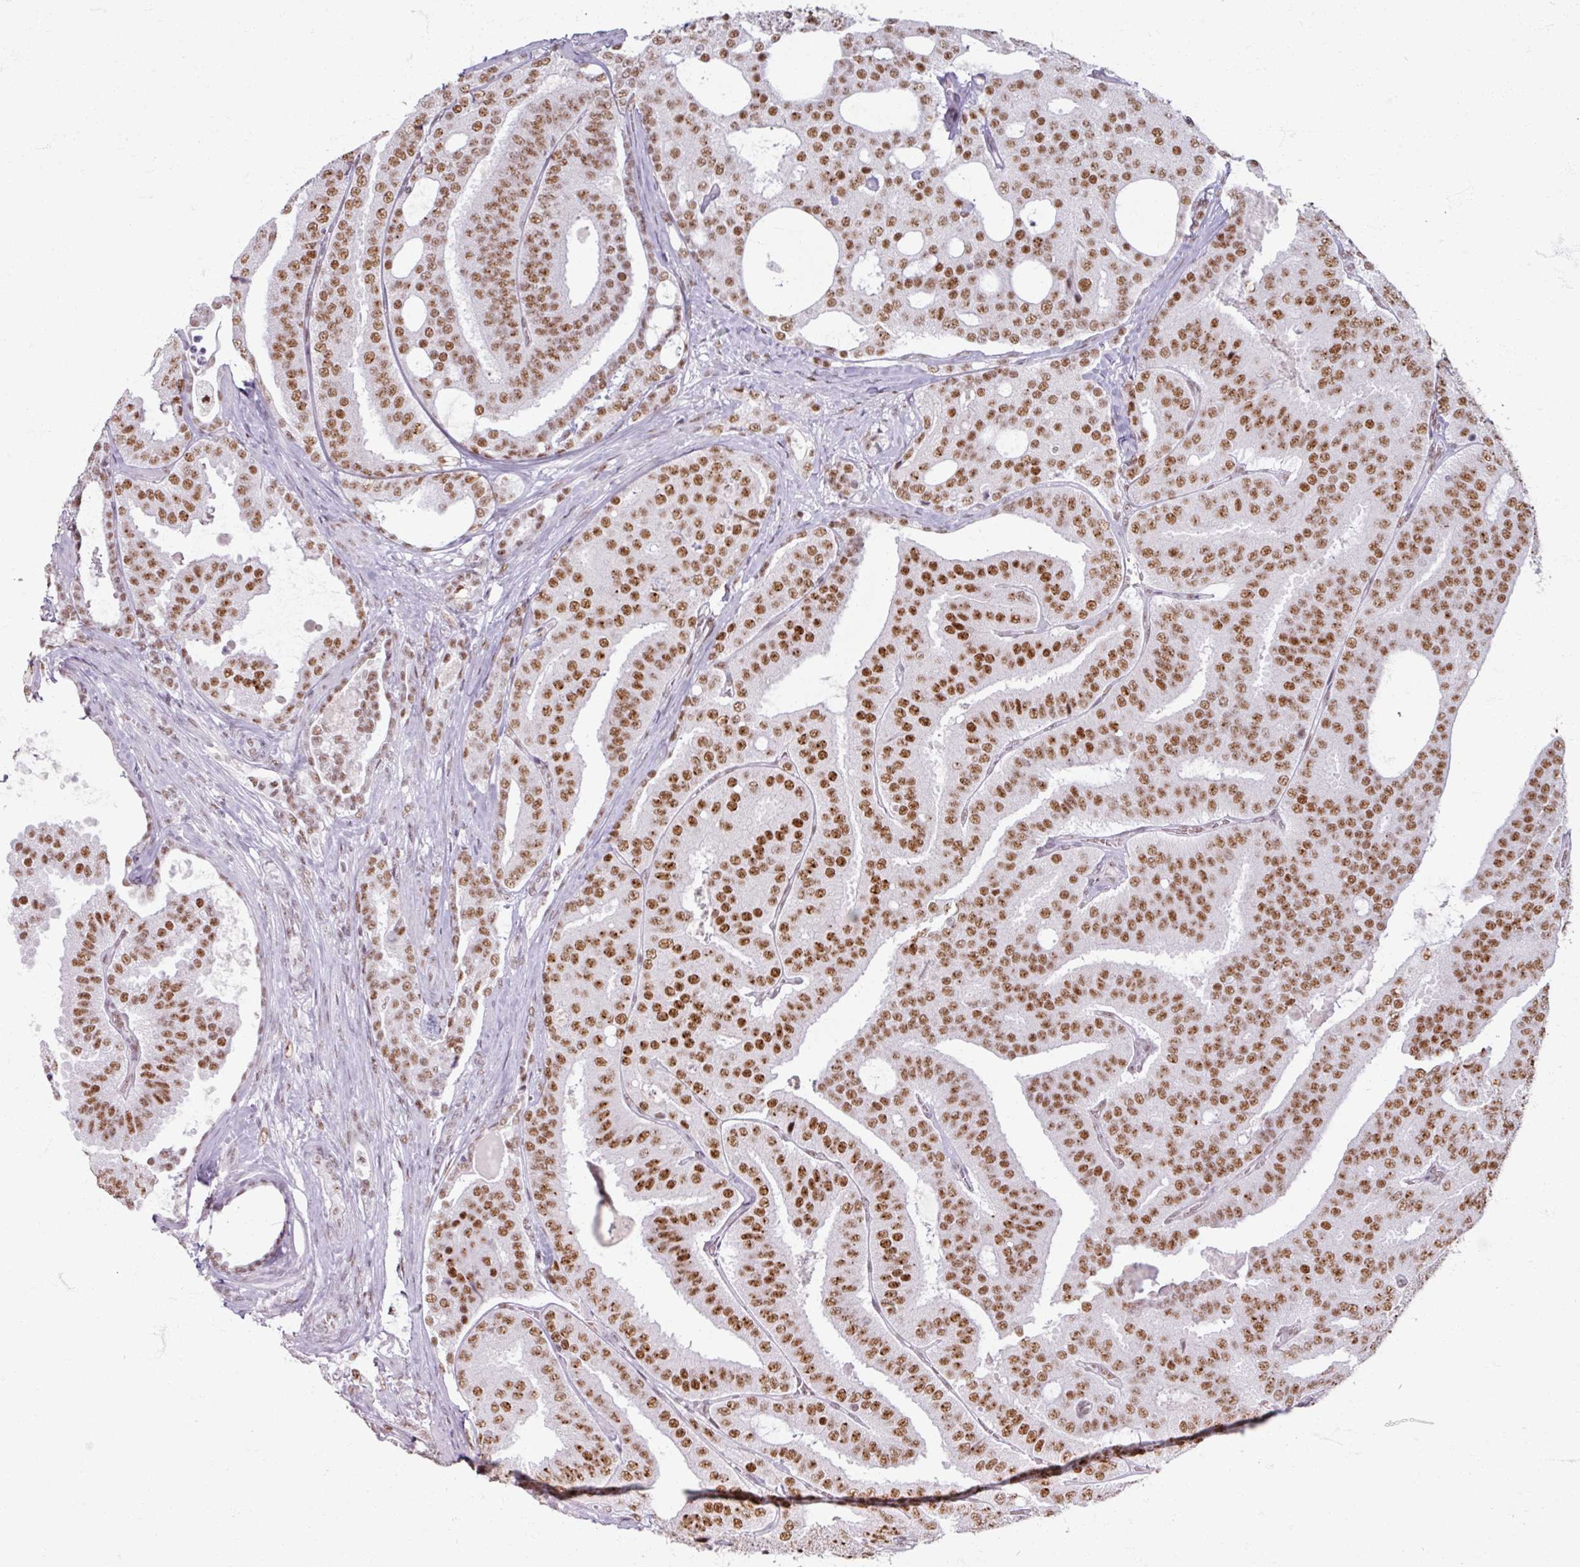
{"staining": {"intensity": "moderate", "quantity": ">75%", "location": "nuclear"}, "tissue": "prostate cancer", "cell_type": "Tumor cells", "image_type": "cancer", "snomed": [{"axis": "morphology", "description": "Adenocarcinoma, High grade"}, {"axis": "topography", "description": "Prostate"}], "caption": "A medium amount of moderate nuclear expression is present in about >75% of tumor cells in prostate cancer (high-grade adenocarcinoma) tissue. (brown staining indicates protein expression, while blue staining denotes nuclei).", "gene": "ADAR", "patient": {"sex": "male", "age": 65}}